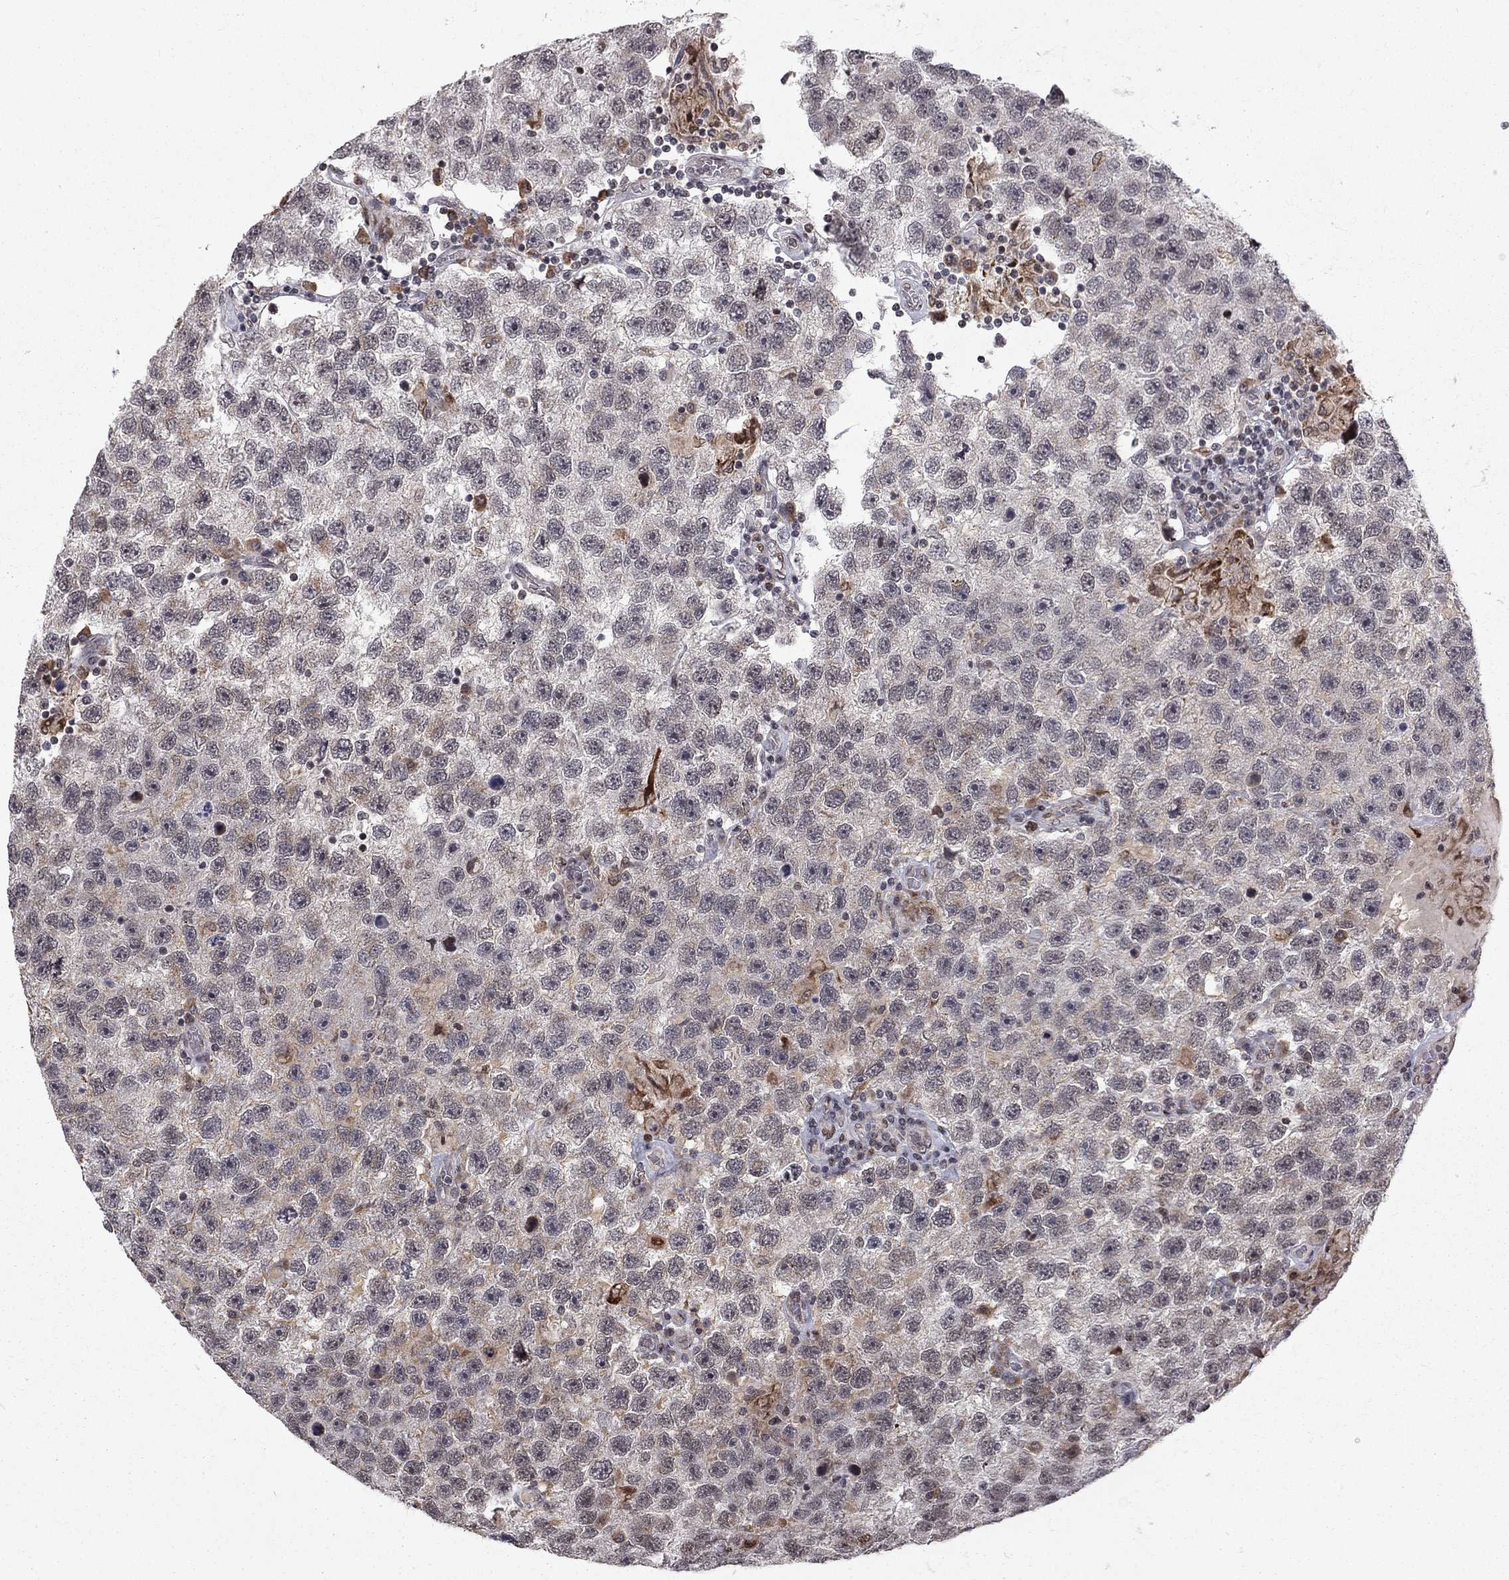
{"staining": {"intensity": "negative", "quantity": "none", "location": "none"}, "tissue": "testis cancer", "cell_type": "Tumor cells", "image_type": "cancer", "snomed": [{"axis": "morphology", "description": "Seminoma, NOS"}, {"axis": "topography", "description": "Testis"}], "caption": "Tumor cells are negative for brown protein staining in testis cancer (seminoma).", "gene": "TCEAL1", "patient": {"sex": "male", "age": 26}}